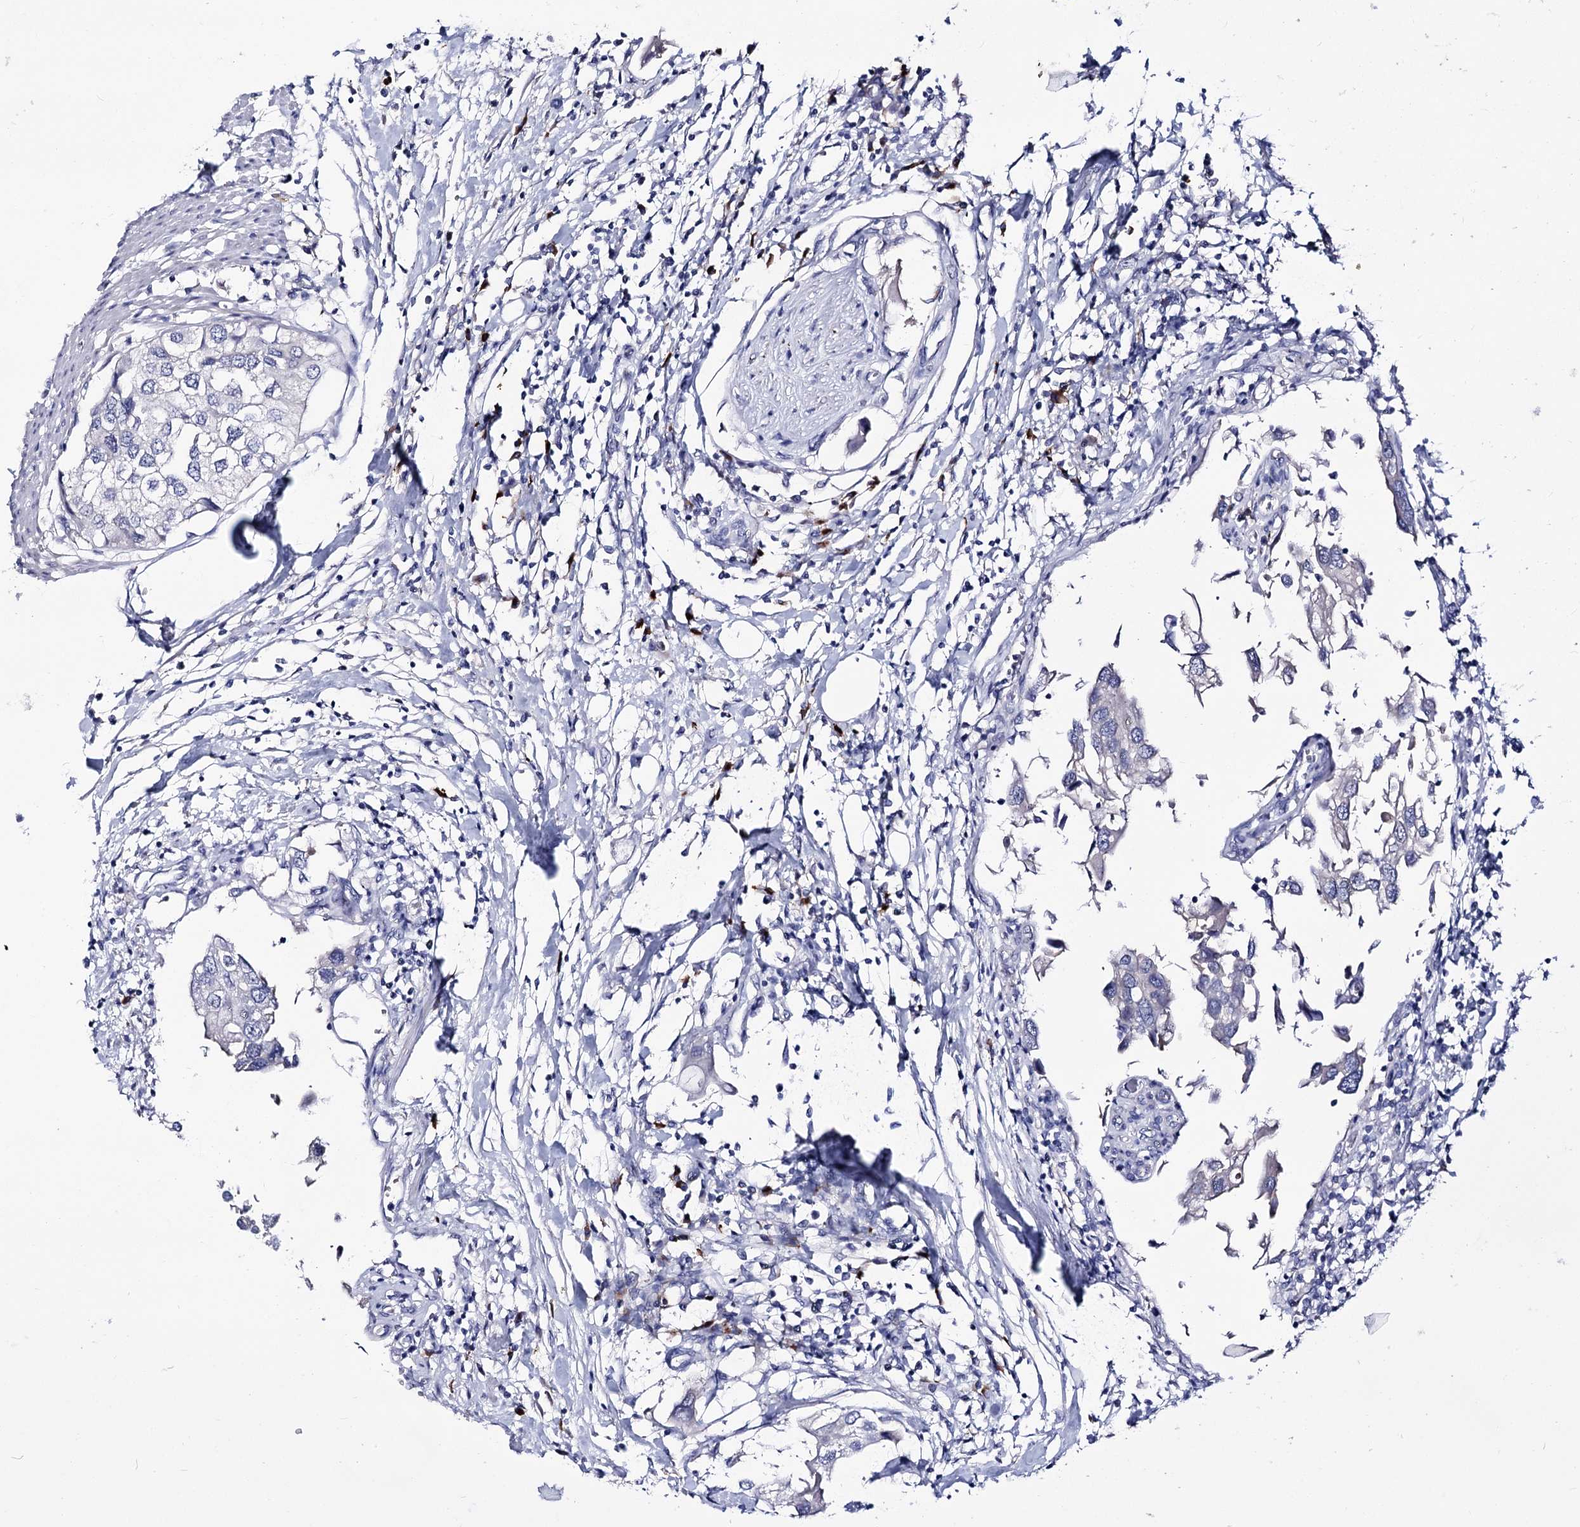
{"staining": {"intensity": "negative", "quantity": "none", "location": "none"}, "tissue": "urothelial cancer", "cell_type": "Tumor cells", "image_type": "cancer", "snomed": [{"axis": "morphology", "description": "Urothelial carcinoma, High grade"}, {"axis": "topography", "description": "Urinary bladder"}], "caption": "An immunohistochemistry histopathology image of urothelial cancer is shown. There is no staining in tumor cells of urothelial cancer. (DAB immunohistochemistry, high magnification).", "gene": "PCGF5", "patient": {"sex": "male", "age": 64}}